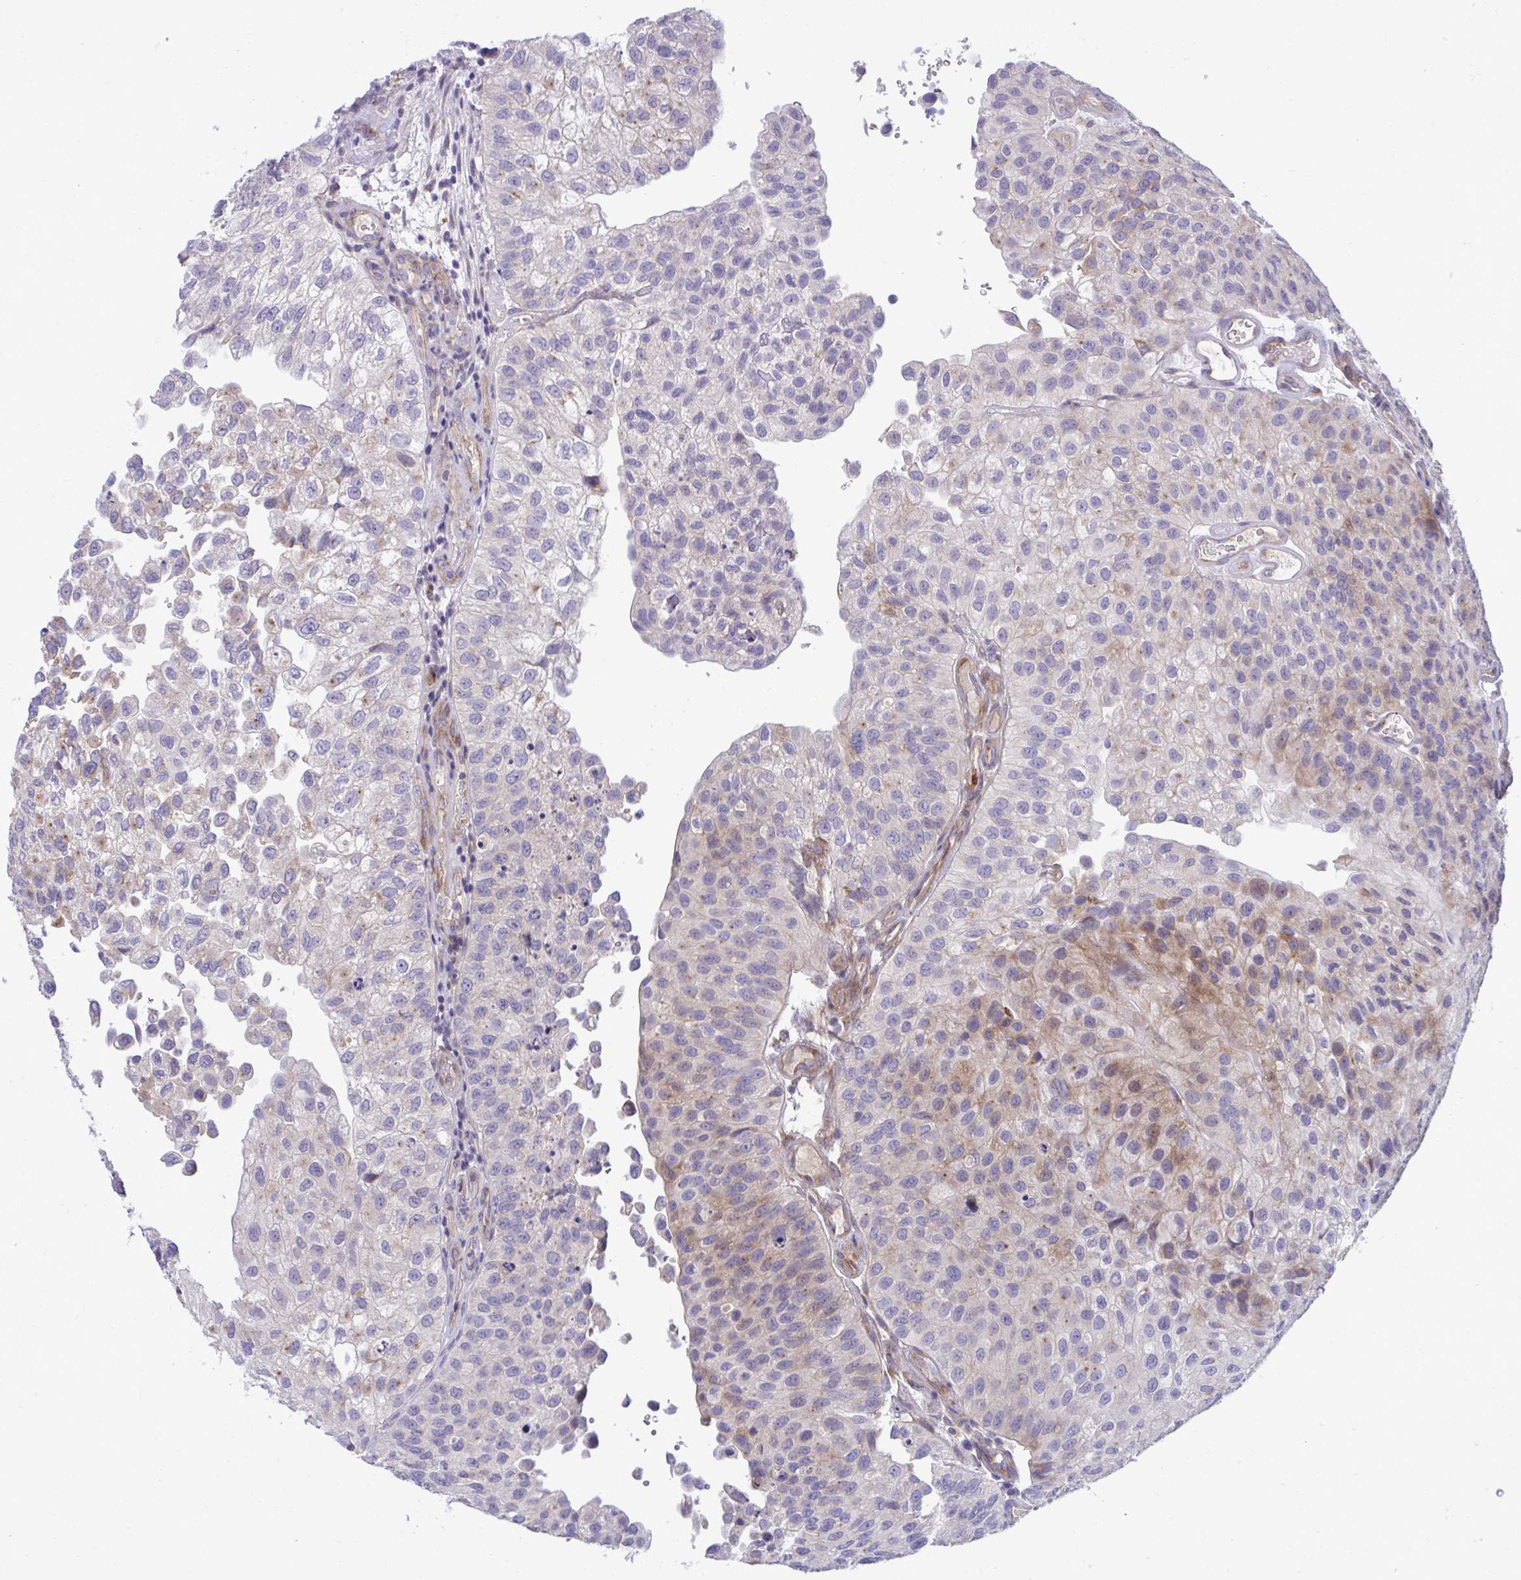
{"staining": {"intensity": "moderate", "quantity": "<25%", "location": "cytoplasmic/membranous"}, "tissue": "urothelial cancer", "cell_type": "Tumor cells", "image_type": "cancer", "snomed": [{"axis": "morphology", "description": "Urothelial carcinoma, NOS"}, {"axis": "topography", "description": "Urinary bladder"}], "caption": "IHC histopathology image of neoplastic tissue: transitional cell carcinoma stained using immunohistochemistry demonstrates low levels of moderate protein expression localized specifically in the cytoplasmic/membranous of tumor cells, appearing as a cytoplasmic/membranous brown color.", "gene": "PIGZ", "patient": {"sex": "male", "age": 87}}